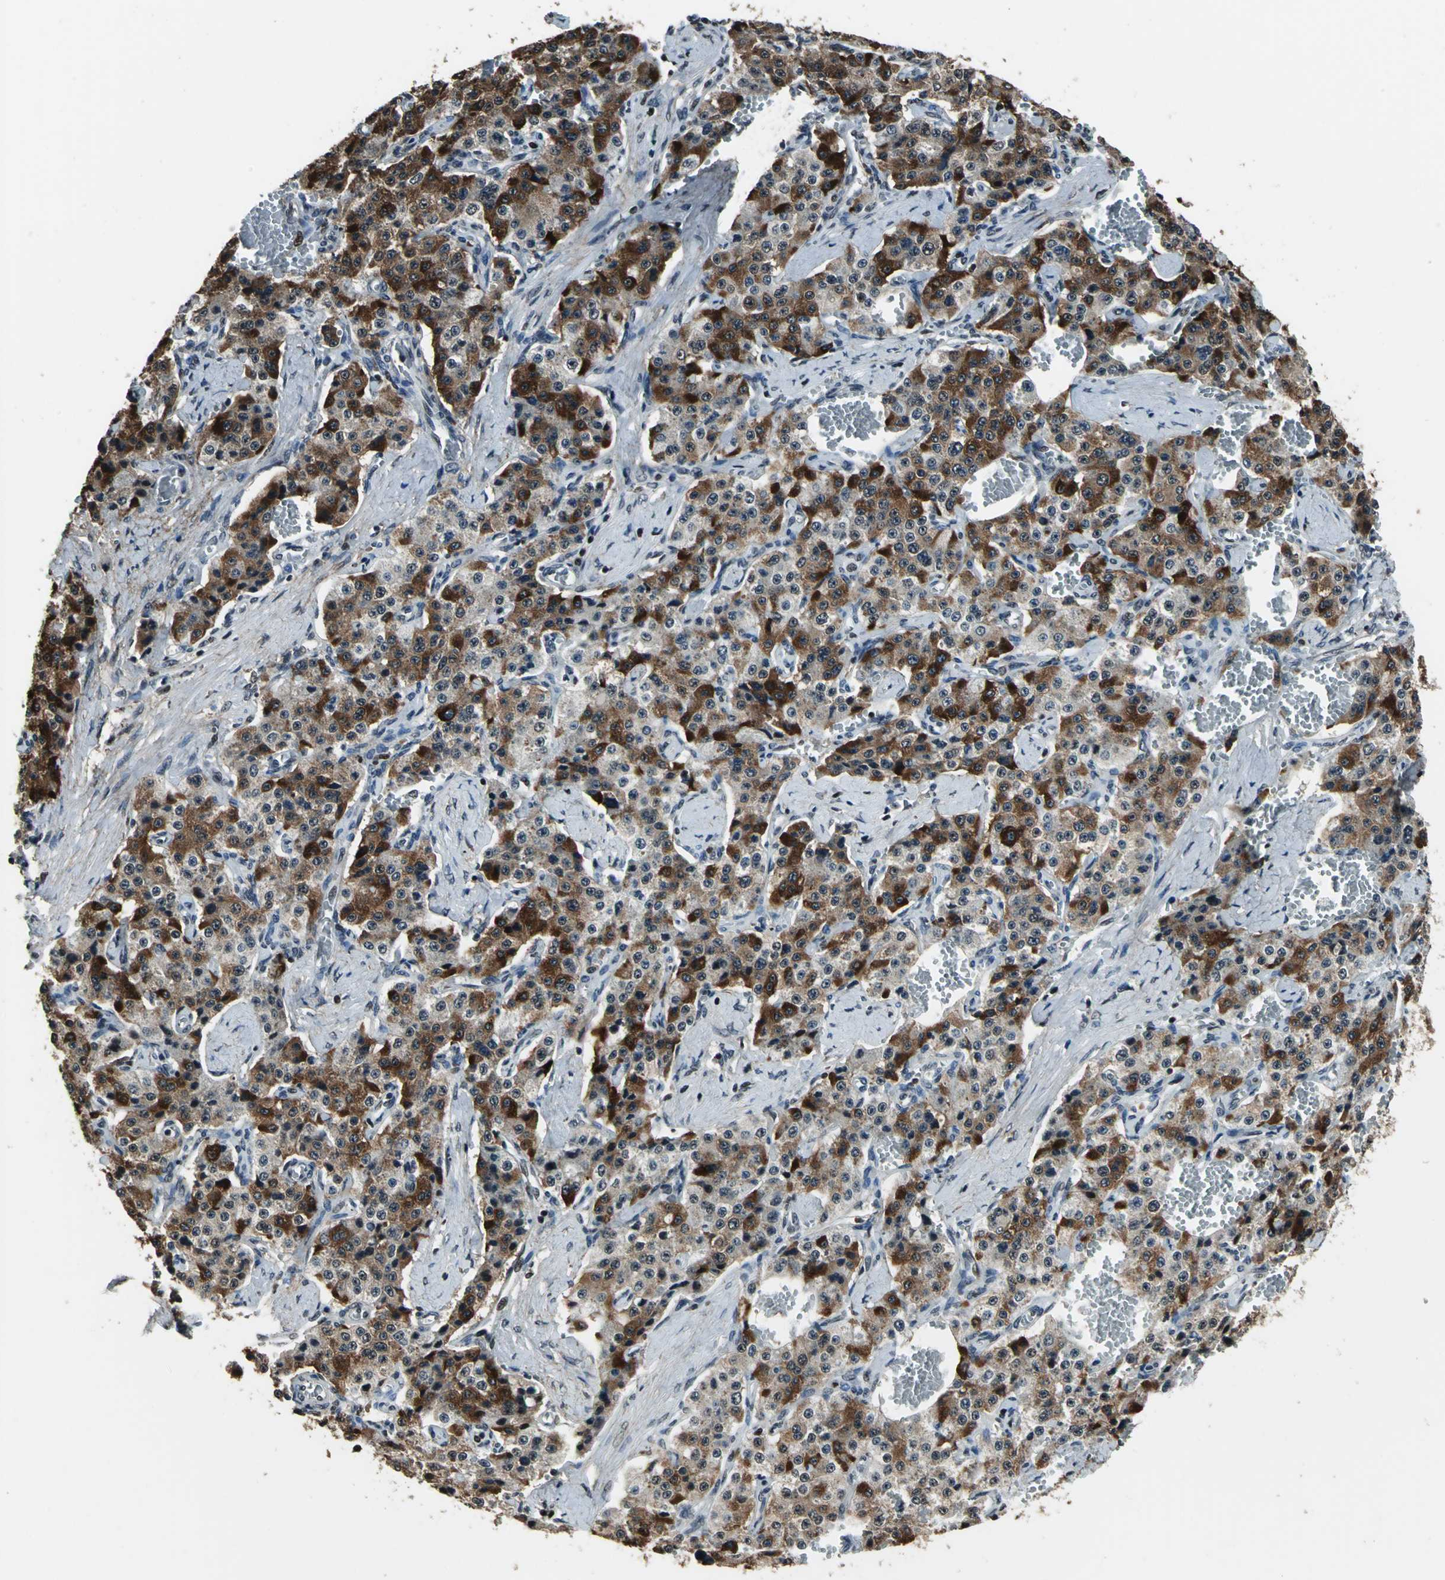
{"staining": {"intensity": "moderate", "quantity": ">75%", "location": "cytoplasmic/membranous,nuclear"}, "tissue": "carcinoid", "cell_type": "Tumor cells", "image_type": "cancer", "snomed": [{"axis": "morphology", "description": "Carcinoid, malignant, NOS"}, {"axis": "topography", "description": "Small intestine"}], "caption": "Protein expression analysis of human carcinoid reveals moderate cytoplasmic/membranous and nuclear expression in approximately >75% of tumor cells.", "gene": "MIS18BP1", "patient": {"sex": "male", "age": 52}}